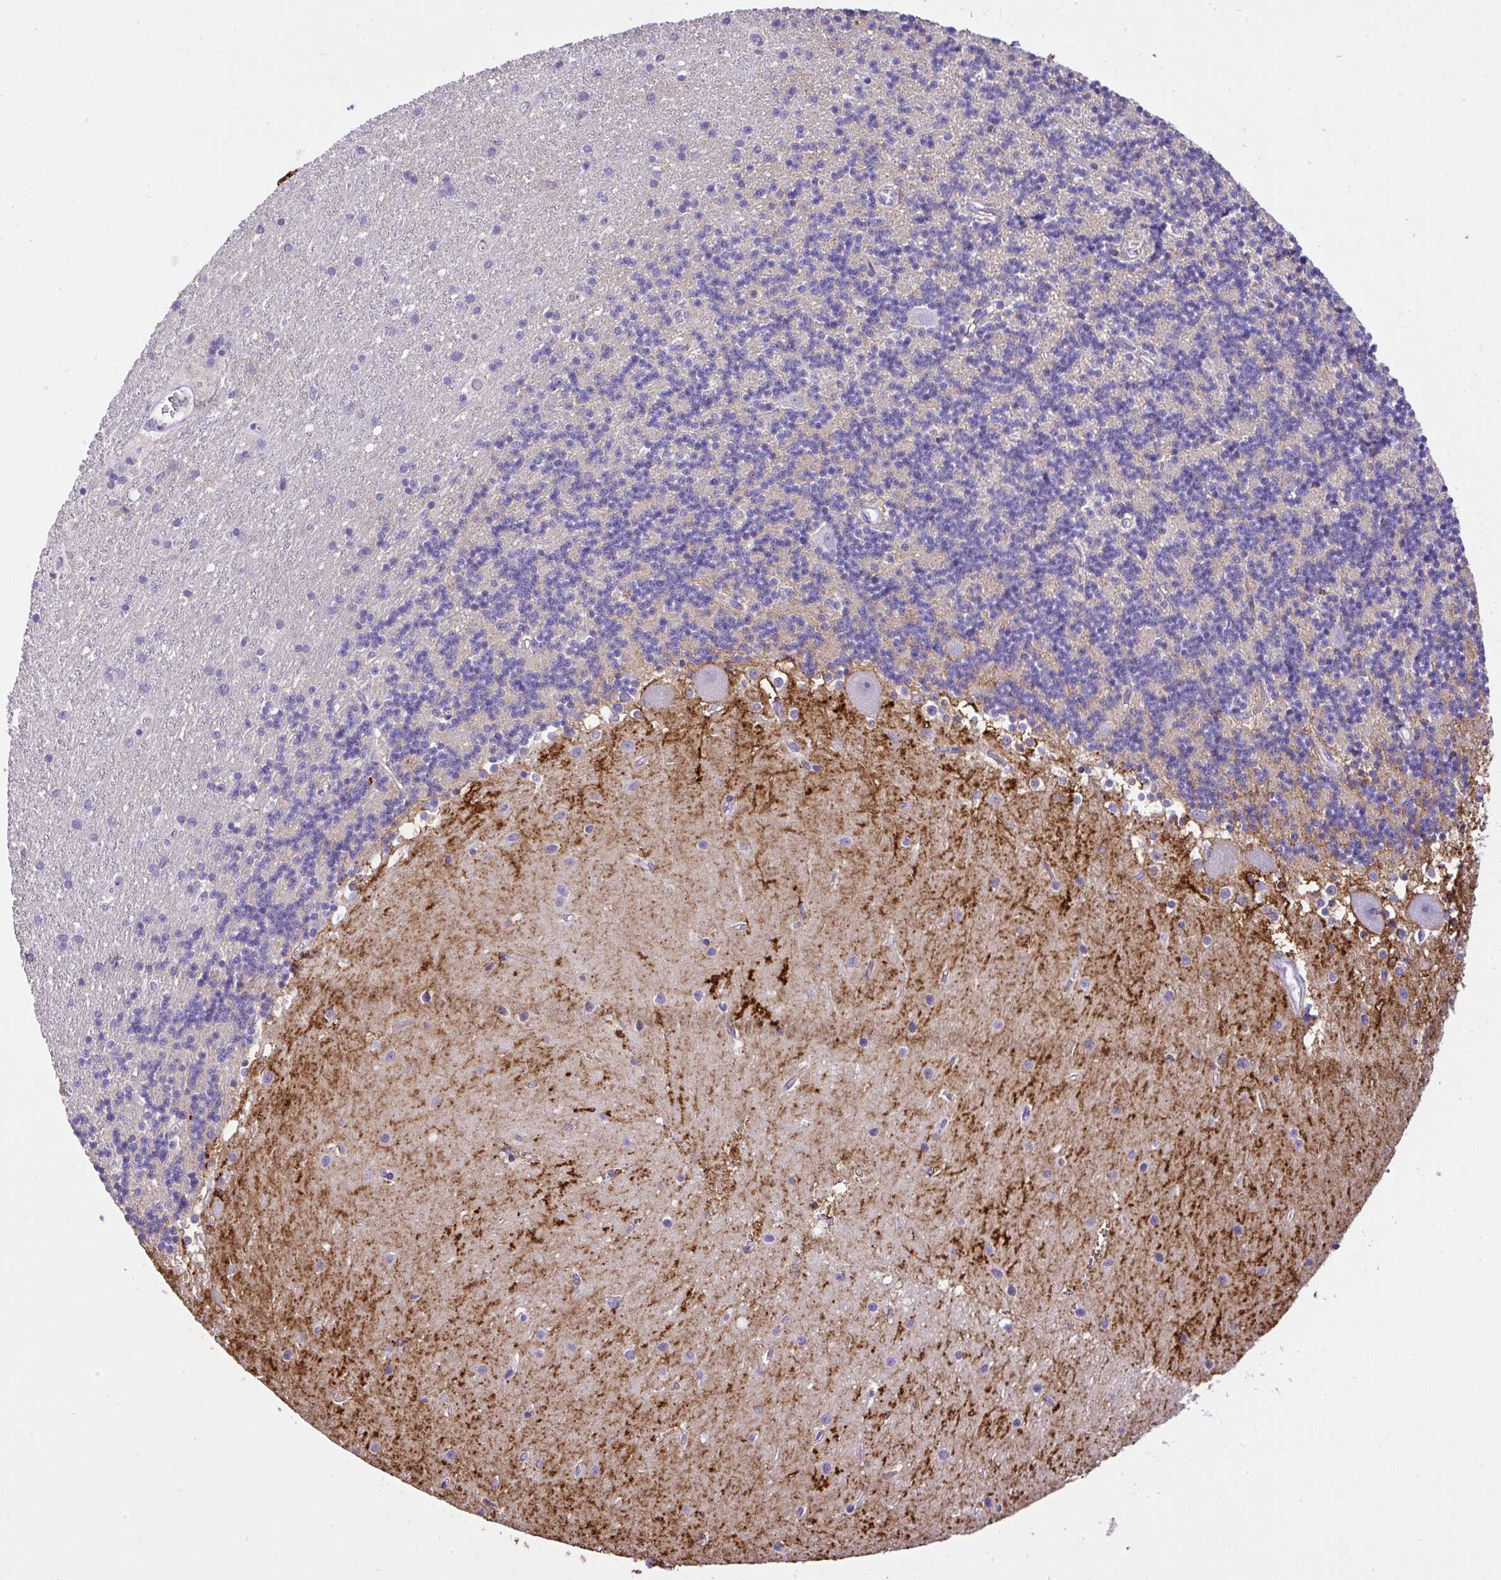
{"staining": {"intensity": "negative", "quantity": "none", "location": "none"}, "tissue": "cerebellum", "cell_type": "Cells in granular layer", "image_type": "normal", "snomed": [{"axis": "morphology", "description": "Normal tissue, NOS"}, {"axis": "topography", "description": "Cerebellum"}], "caption": "This is a photomicrograph of immunohistochemistry staining of unremarkable cerebellum, which shows no expression in cells in granular layer.", "gene": "CTU1", "patient": {"sex": "male", "age": 54}}